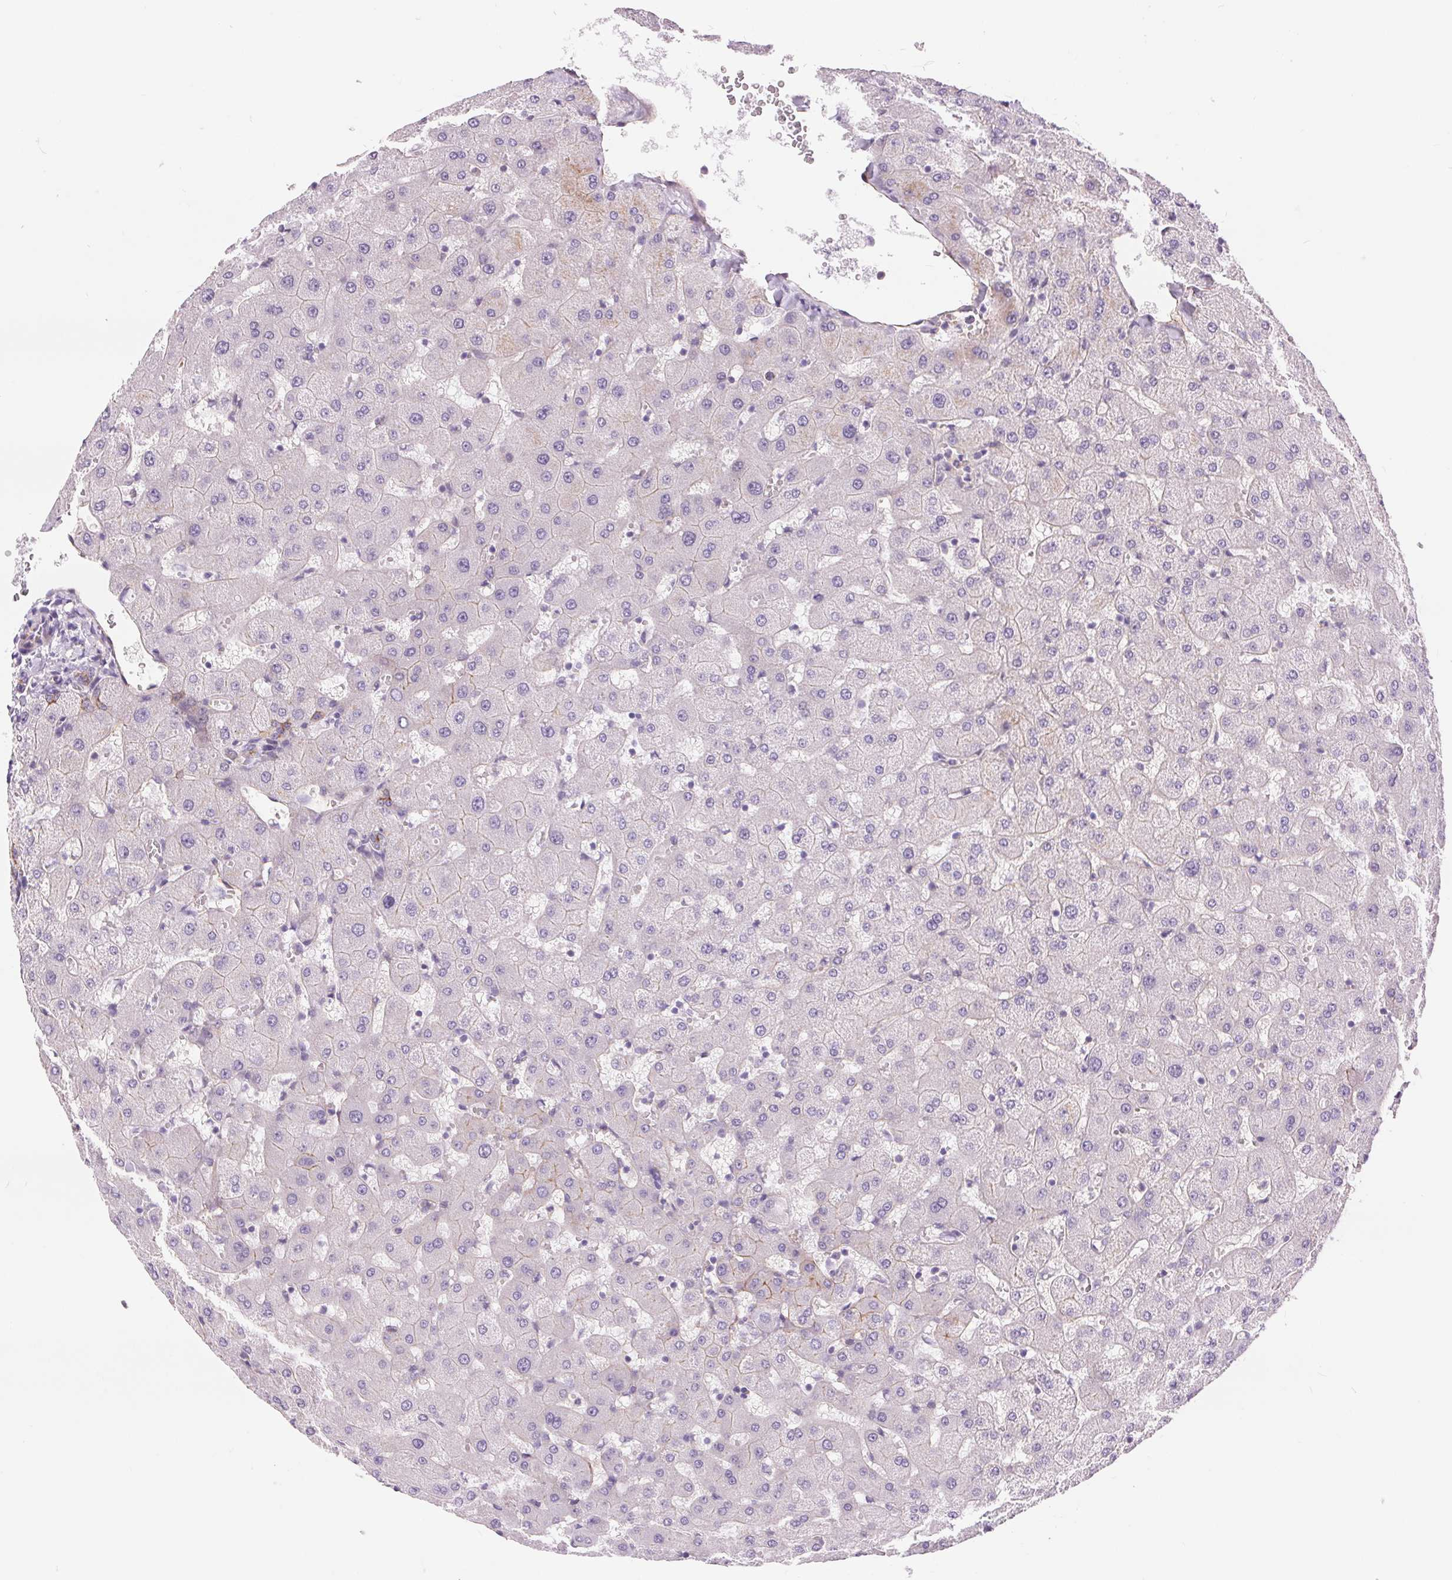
{"staining": {"intensity": "weak", "quantity": "25%-75%", "location": "cytoplasmic/membranous"}, "tissue": "liver", "cell_type": "Cholangiocytes", "image_type": "normal", "snomed": [{"axis": "morphology", "description": "Normal tissue, NOS"}, {"axis": "topography", "description": "Liver"}], "caption": "Weak cytoplasmic/membranous protein staining is identified in about 25%-75% of cholangiocytes in liver. (DAB (3,3'-diaminobenzidine) IHC, brown staining for protein, blue staining for nuclei).", "gene": "DIXDC1", "patient": {"sex": "female", "age": 63}}